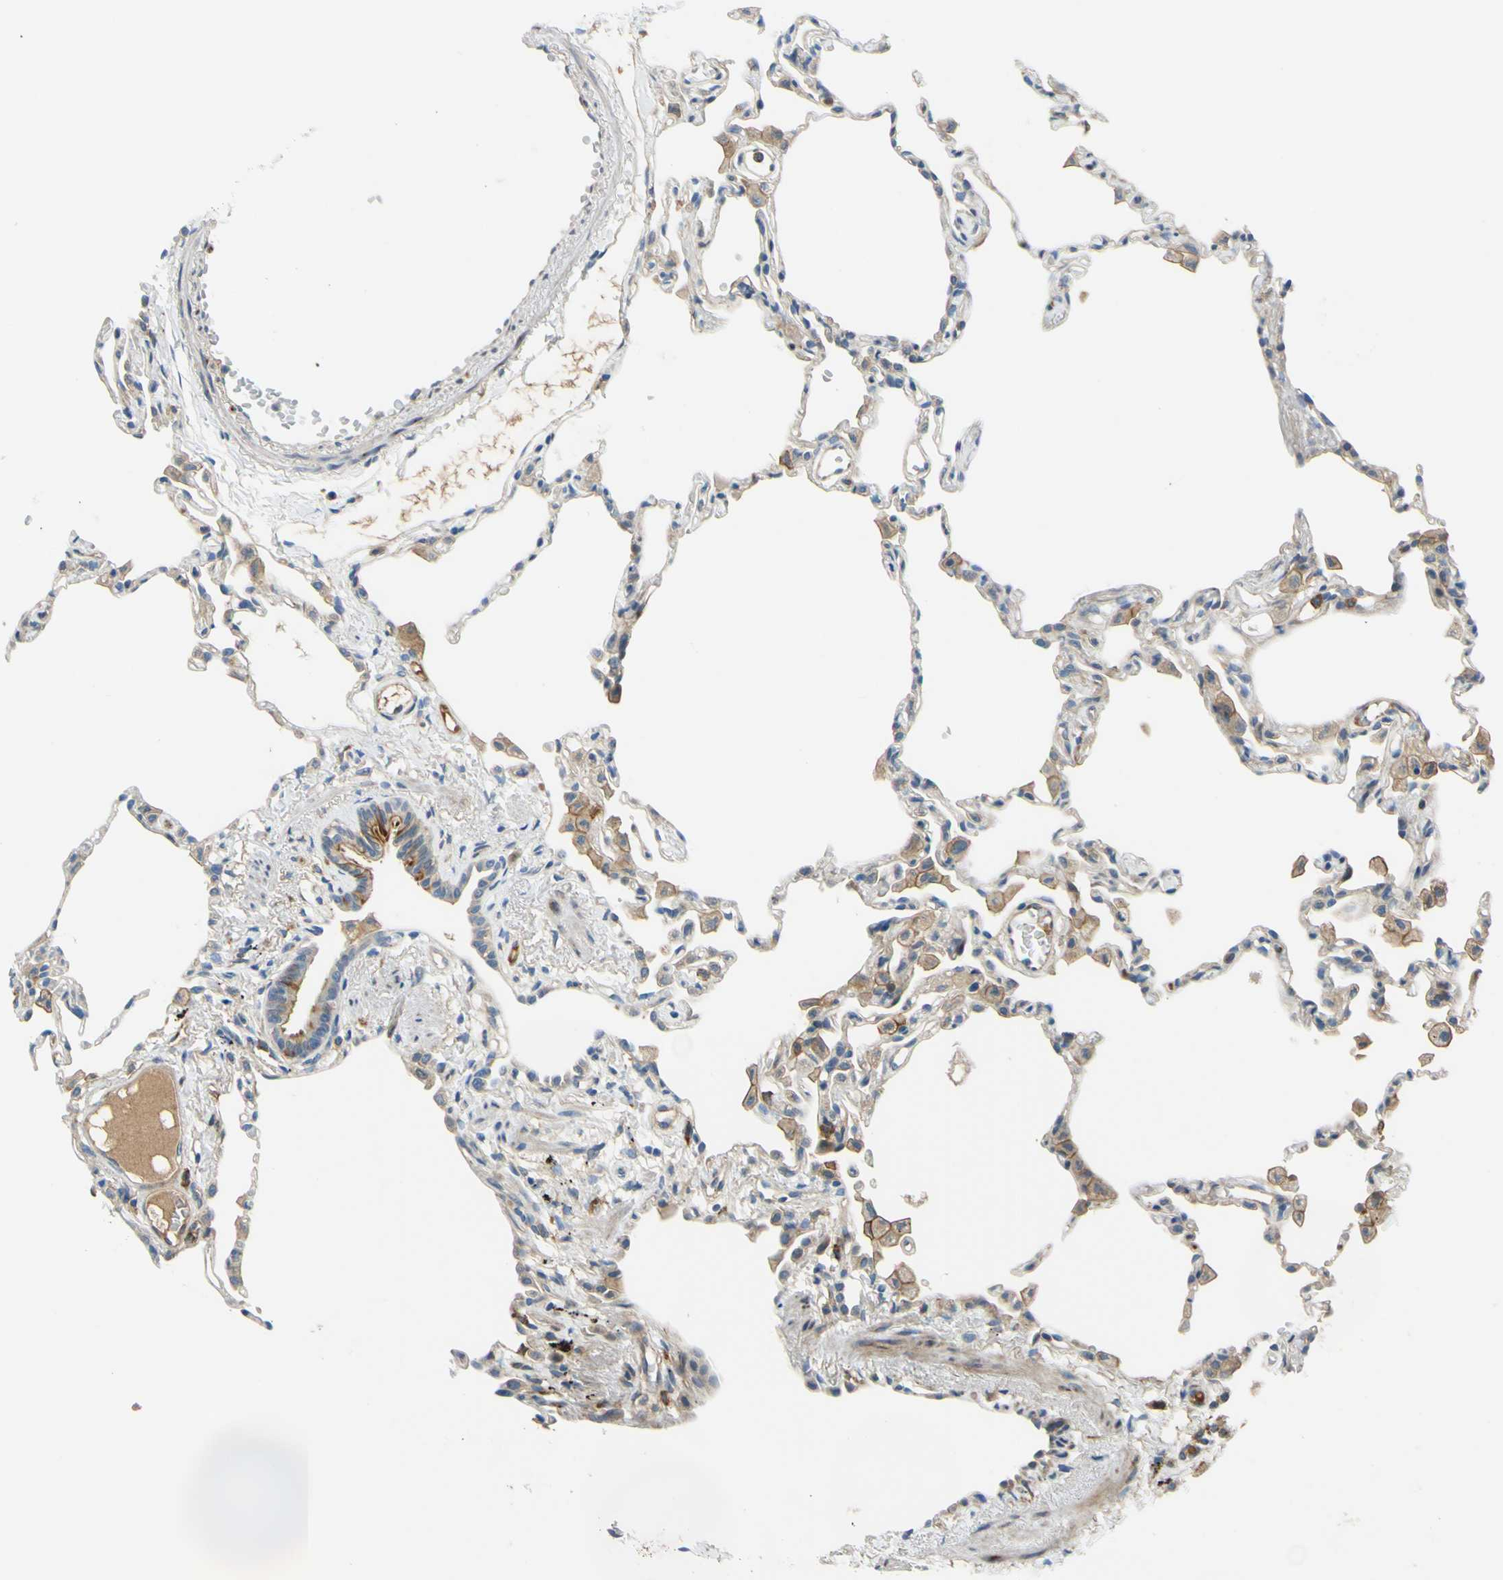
{"staining": {"intensity": "weak", "quantity": "<25%", "location": "cytoplasmic/membranous"}, "tissue": "lung", "cell_type": "Alveolar cells", "image_type": "normal", "snomed": [{"axis": "morphology", "description": "Normal tissue, NOS"}, {"axis": "topography", "description": "Lung"}], "caption": "The micrograph demonstrates no significant staining in alveolar cells of lung.", "gene": "ARHGAP1", "patient": {"sex": "female", "age": 49}}